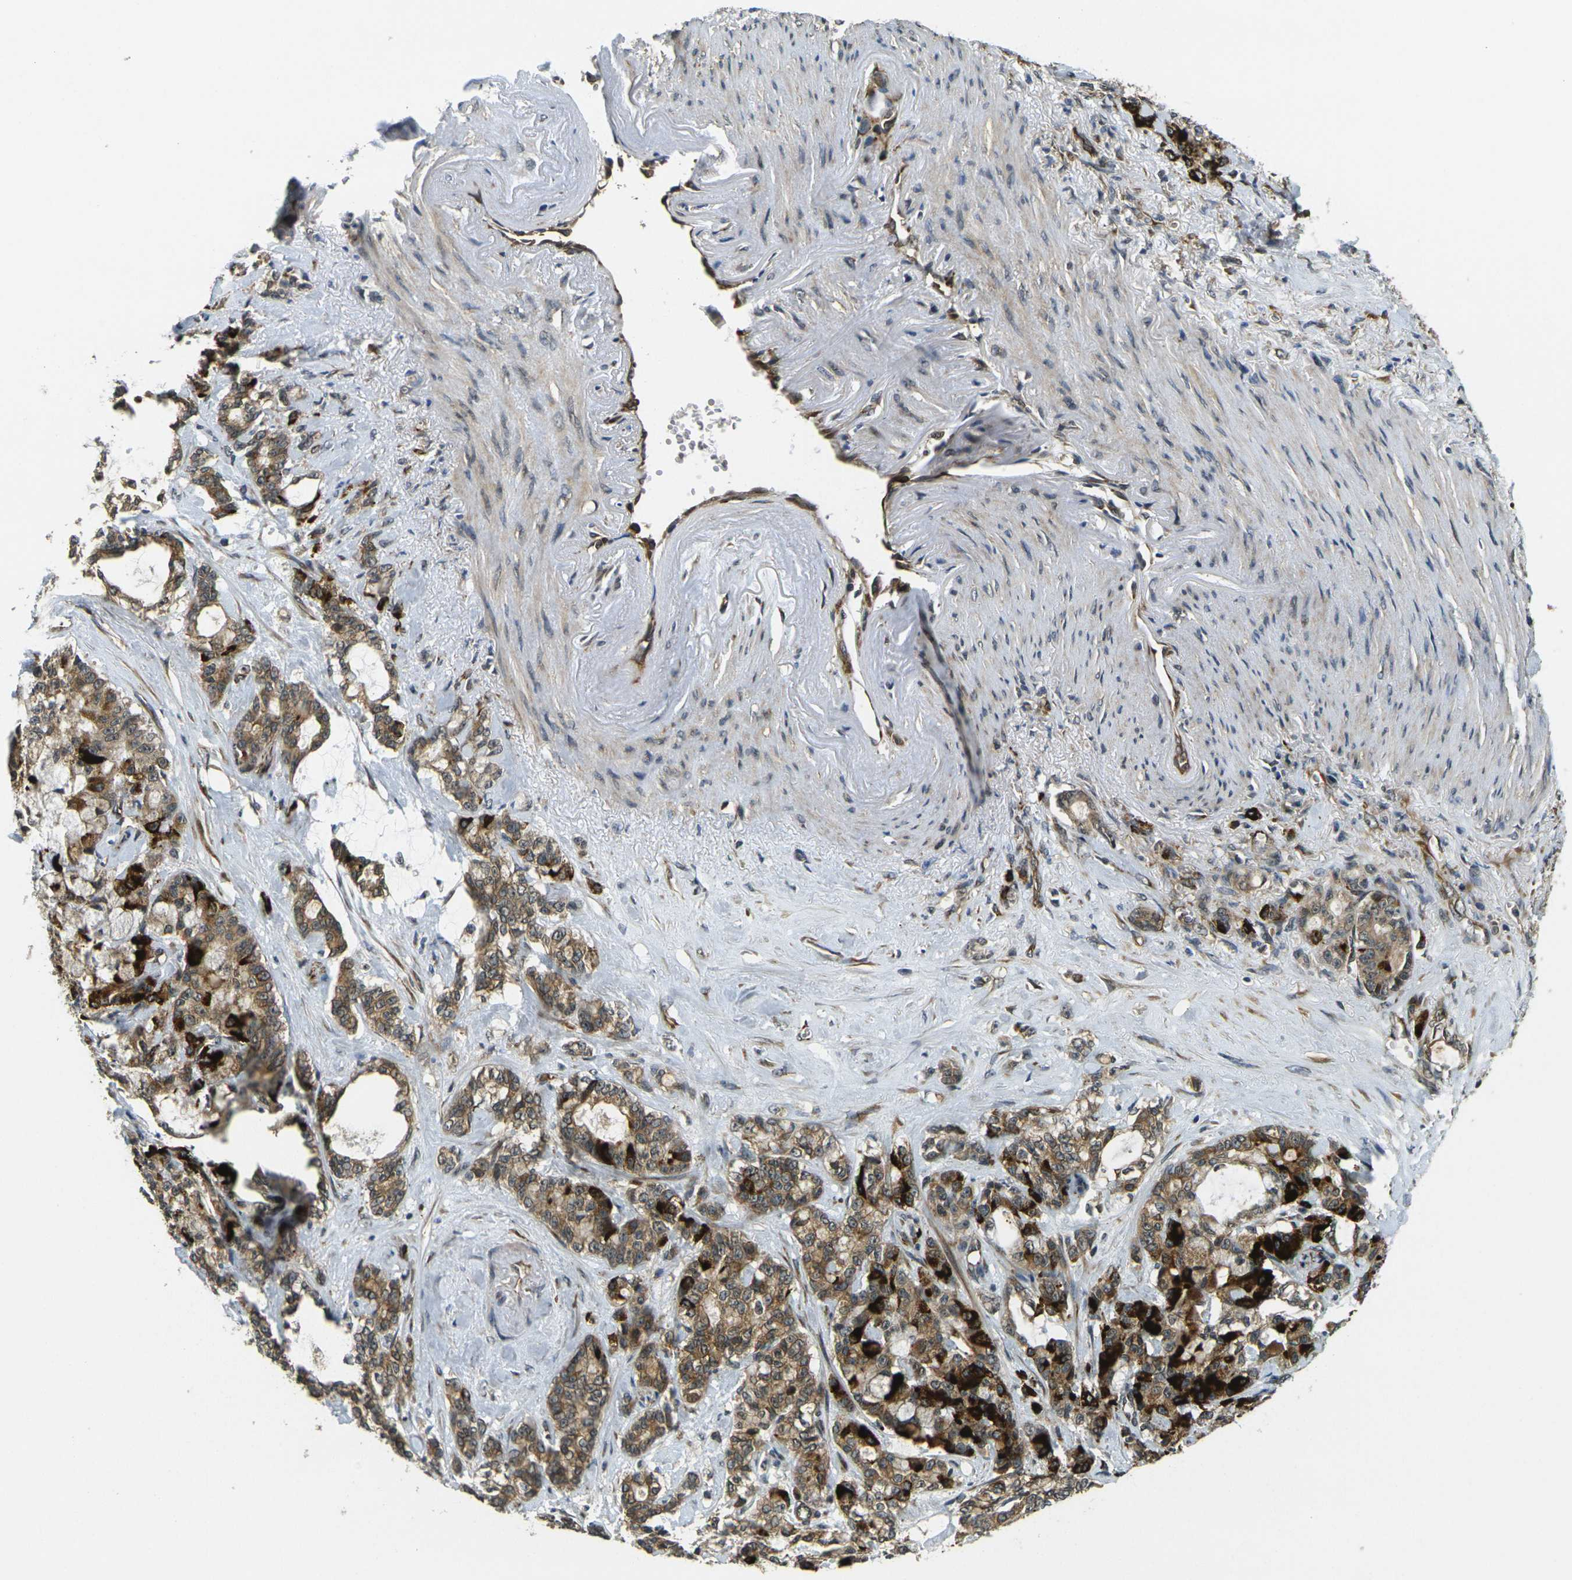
{"staining": {"intensity": "moderate", "quantity": ">75%", "location": "cytoplasmic/membranous"}, "tissue": "pancreatic cancer", "cell_type": "Tumor cells", "image_type": "cancer", "snomed": [{"axis": "morphology", "description": "Adenocarcinoma, NOS"}, {"axis": "topography", "description": "Pancreas"}], "caption": "Protein expression analysis of adenocarcinoma (pancreatic) displays moderate cytoplasmic/membranous expression in about >75% of tumor cells.", "gene": "FUT11", "patient": {"sex": "female", "age": 73}}